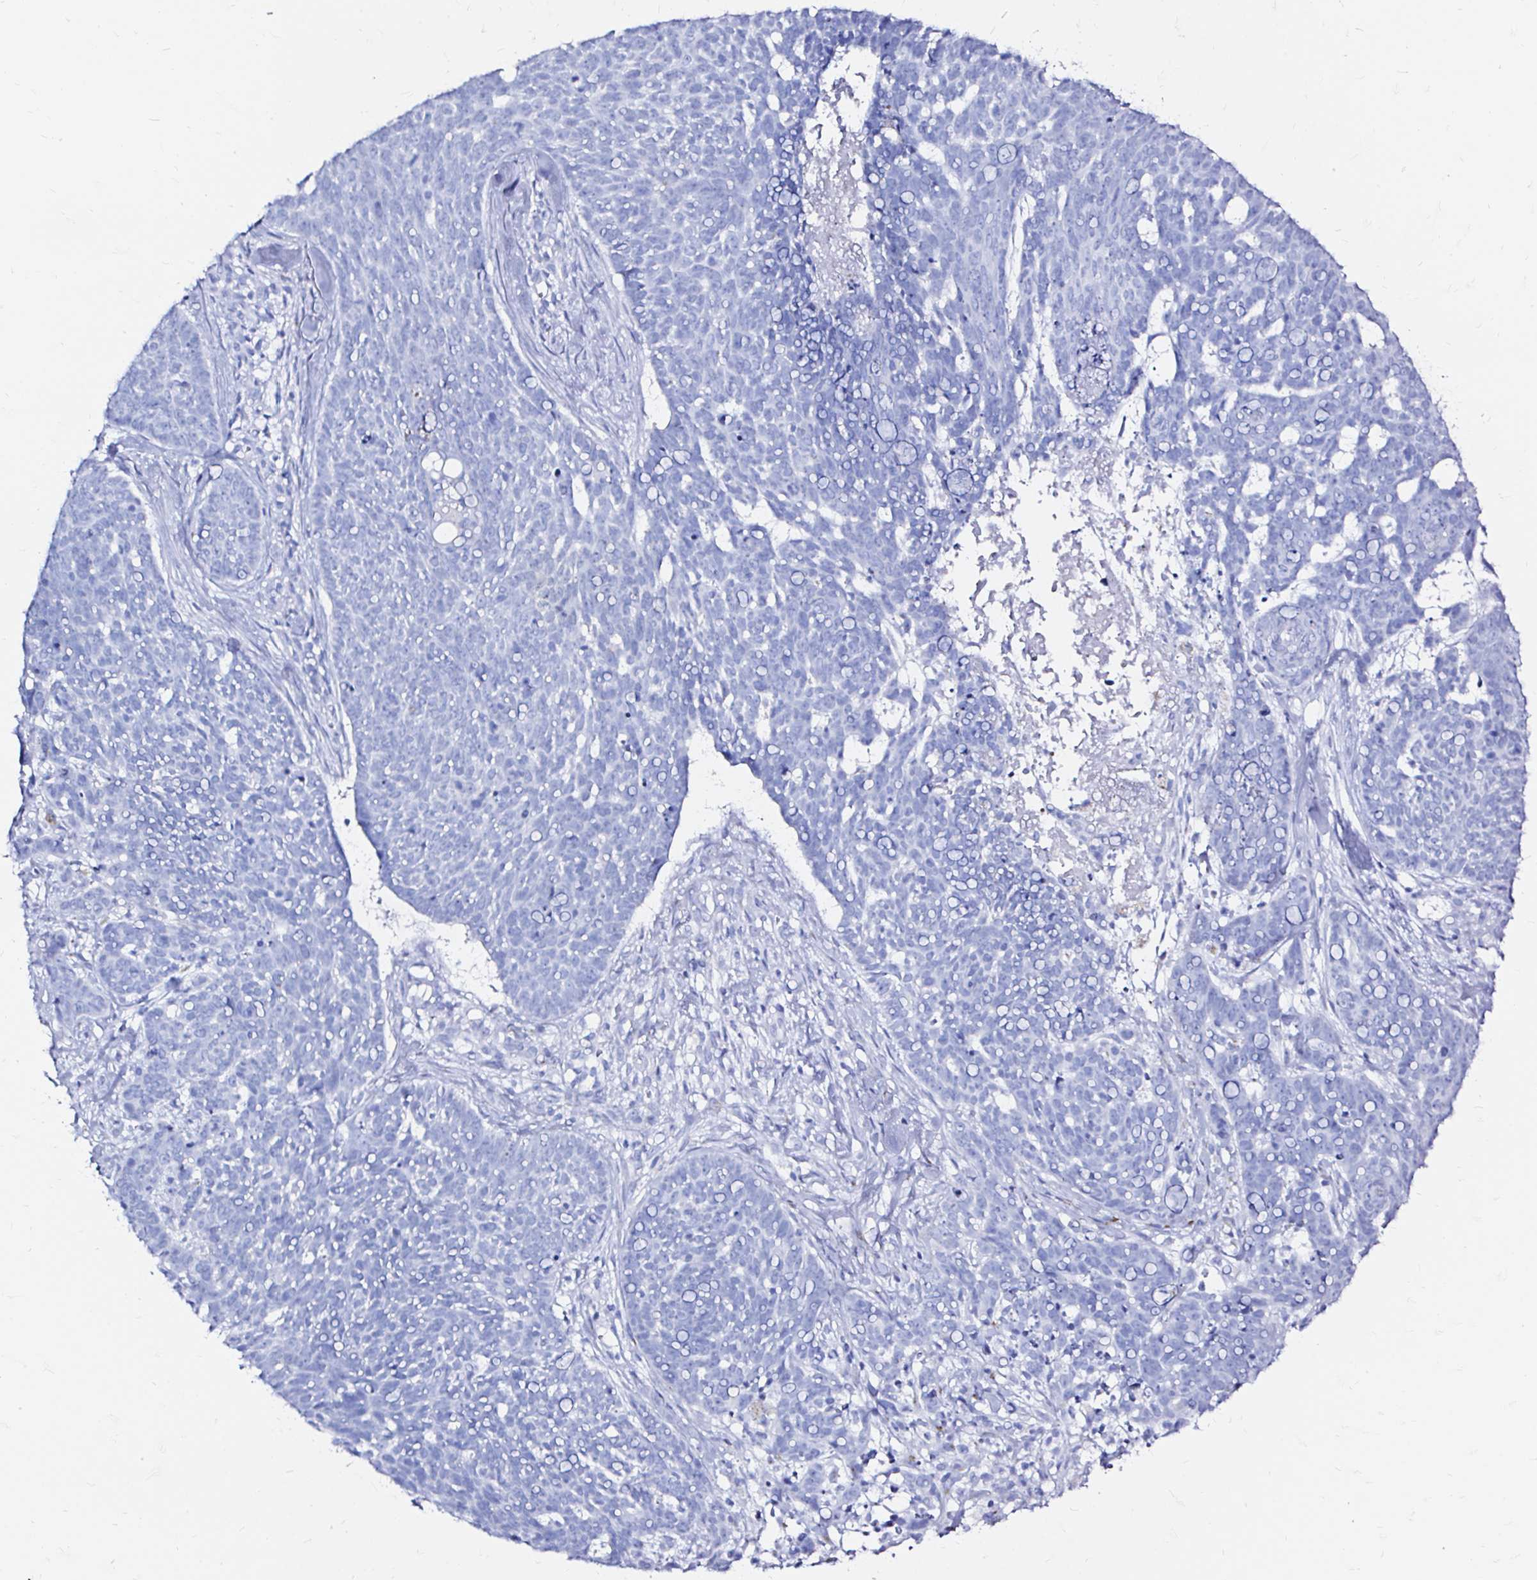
{"staining": {"intensity": "negative", "quantity": "none", "location": "none"}, "tissue": "skin cancer", "cell_type": "Tumor cells", "image_type": "cancer", "snomed": [{"axis": "morphology", "description": "Basal cell carcinoma"}, {"axis": "topography", "description": "Skin"}], "caption": "Tumor cells show no significant staining in skin basal cell carcinoma.", "gene": "ZNF432", "patient": {"sex": "female", "age": 78}}